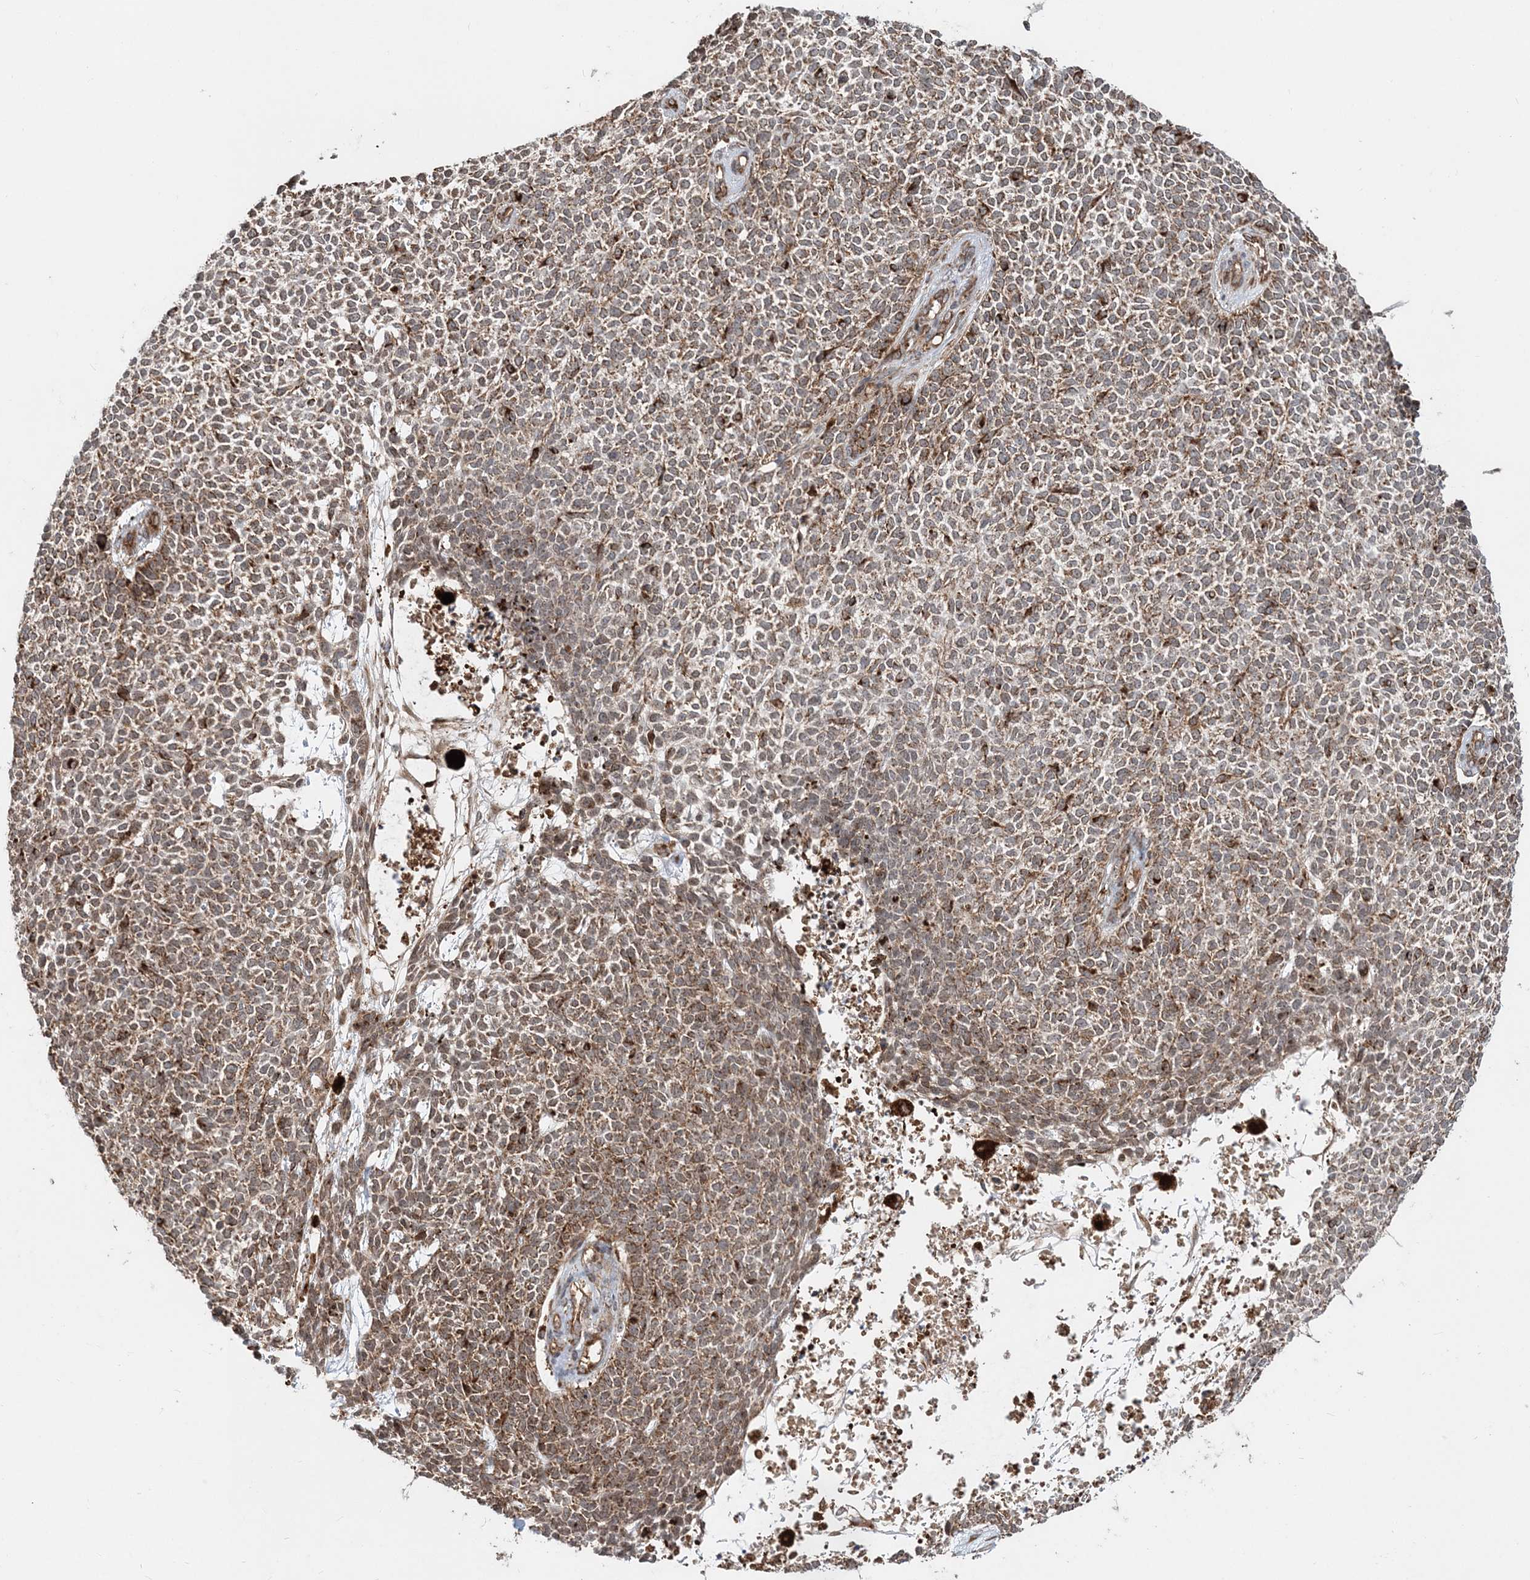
{"staining": {"intensity": "moderate", "quantity": ">75%", "location": "cytoplasmic/membranous"}, "tissue": "skin cancer", "cell_type": "Tumor cells", "image_type": "cancer", "snomed": [{"axis": "morphology", "description": "Basal cell carcinoma"}, {"axis": "topography", "description": "Skin"}], "caption": "This micrograph reveals skin basal cell carcinoma stained with immunohistochemistry to label a protein in brown. The cytoplasmic/membranous of tumor cells show moderate positivity for the protein. Nuclei are counter-stained blue.", "gene": "LRPPRC", "patient": {"sex": "female", "age": 84}}